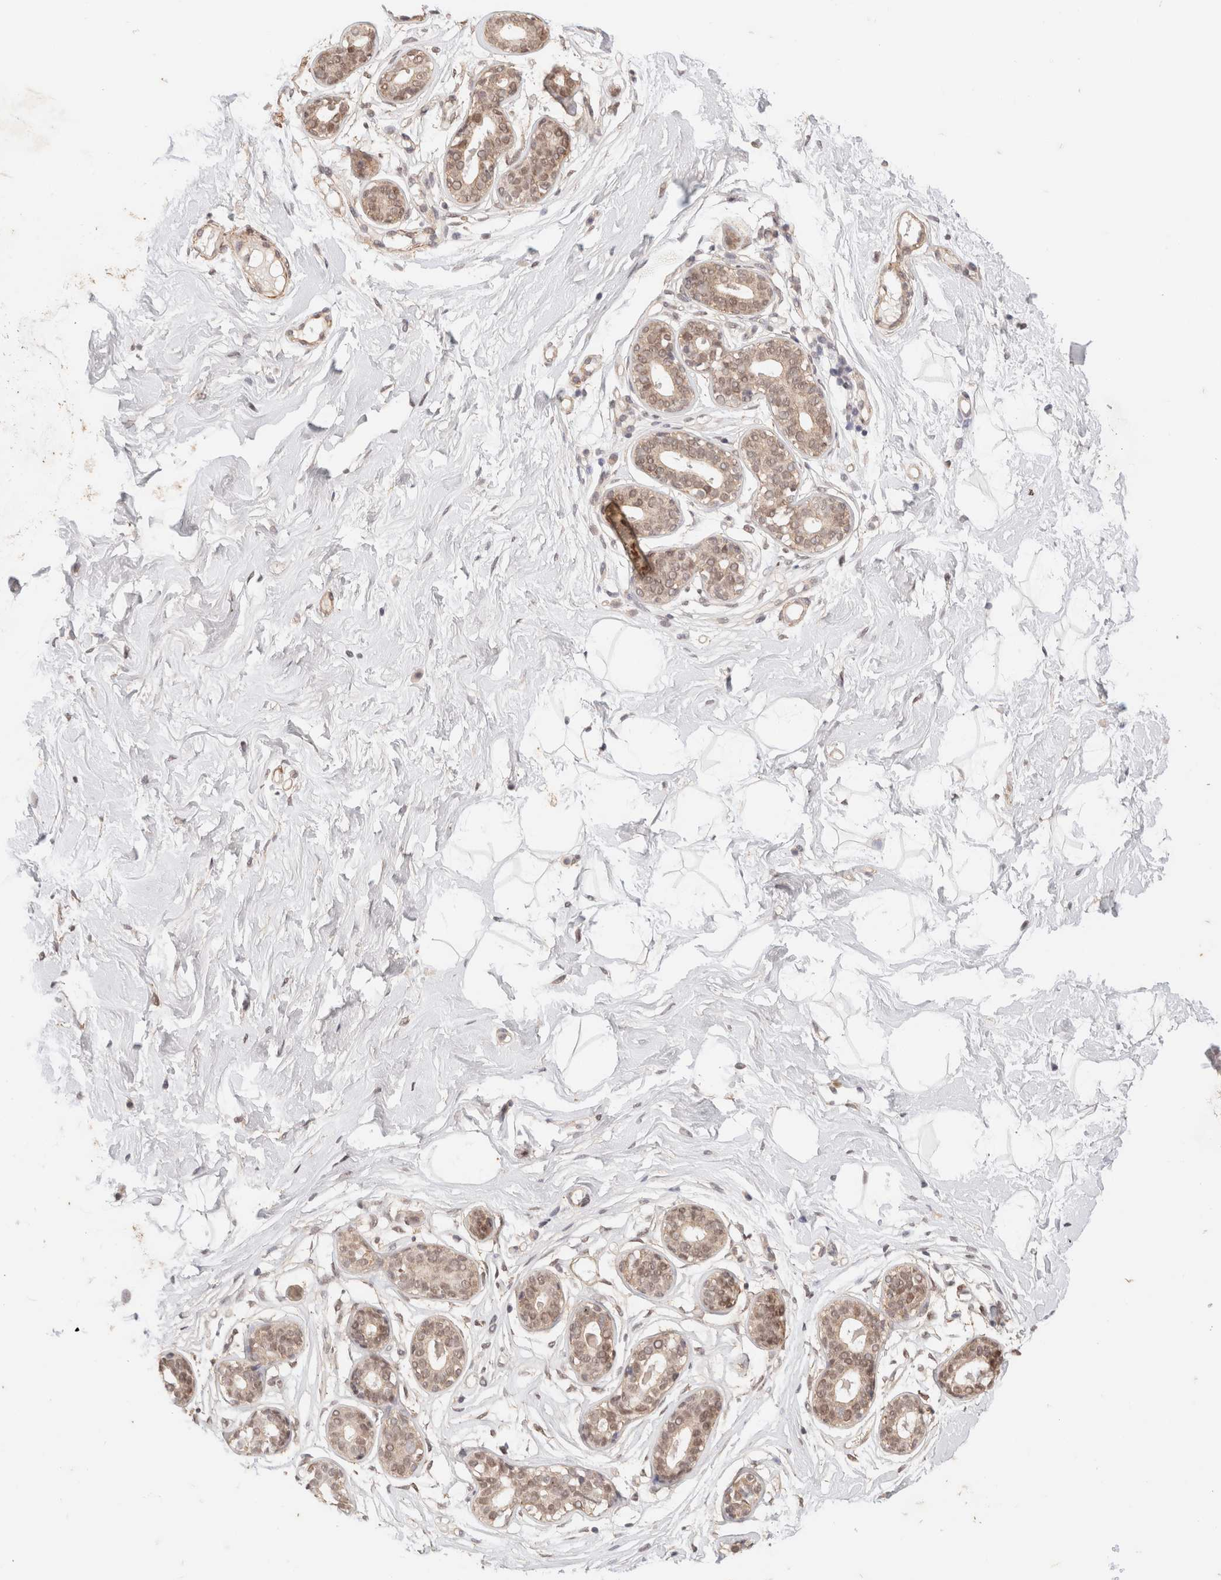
{"staining": {"intensity": "weak", "quantity": ">75%", "location": "nuclear"}, "tissue": "breast", "cell_type": "Adipocytes", "image_type": "normal", "snomed": [{"axis": "morphology", "description": "Normal tissue, NOS"}, {"axis": "topography", "description": "Breast"}], "caption": "This histopathology image demonstrates IHC staining of unremarkable human breast, with low weak nuclear expression in about >75% of adipocytes.", "gene": "BRPF3", "patient": {"sex": "female", "age": 23}}